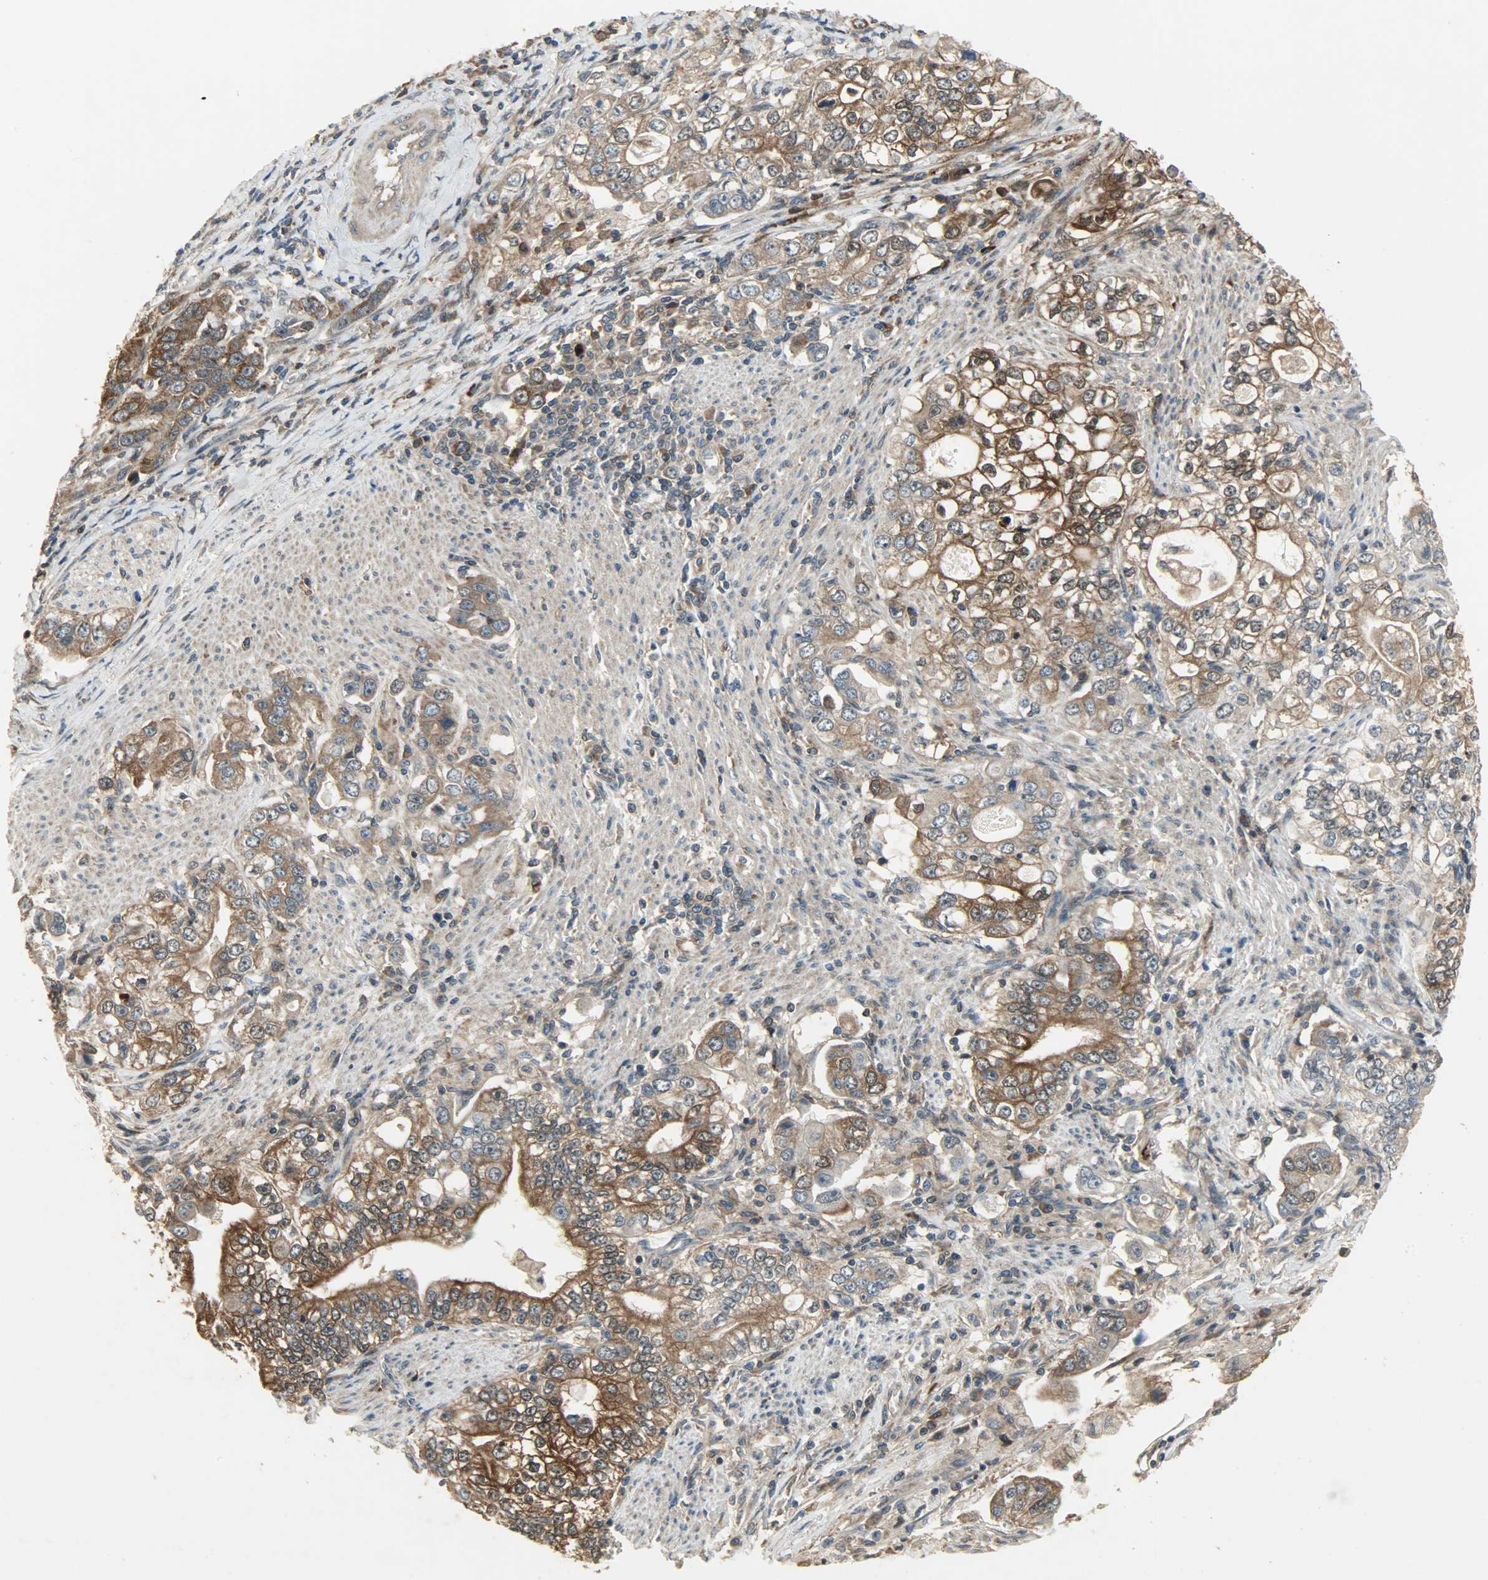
{"staining": {"intensity": "strong", "quantity": ">75%", "location": "cytoplasmic/membranous"}, "tissue": "stomach cancer", "cell_type": "Tumor cells", "image_type": "cancer", "snomed": [{"axis": "morphology", "description": "Adenocarcinoma, NOS"}, {"axis": "topography", "description": "Stomach, lower"}], "caption": "Stomach cancer stained with immunohistochemistry displays strong cytoplasmic/membranous positivity in about >75% of tumor cells. The protein is stained brown, and the nuclei are stained in blue (DAB (3,3'-diaminobenzidine) IHC with brightfield microscopy, high magnification).", "gene": "AMT", "patient": {"sex": "female", "age": 72}}